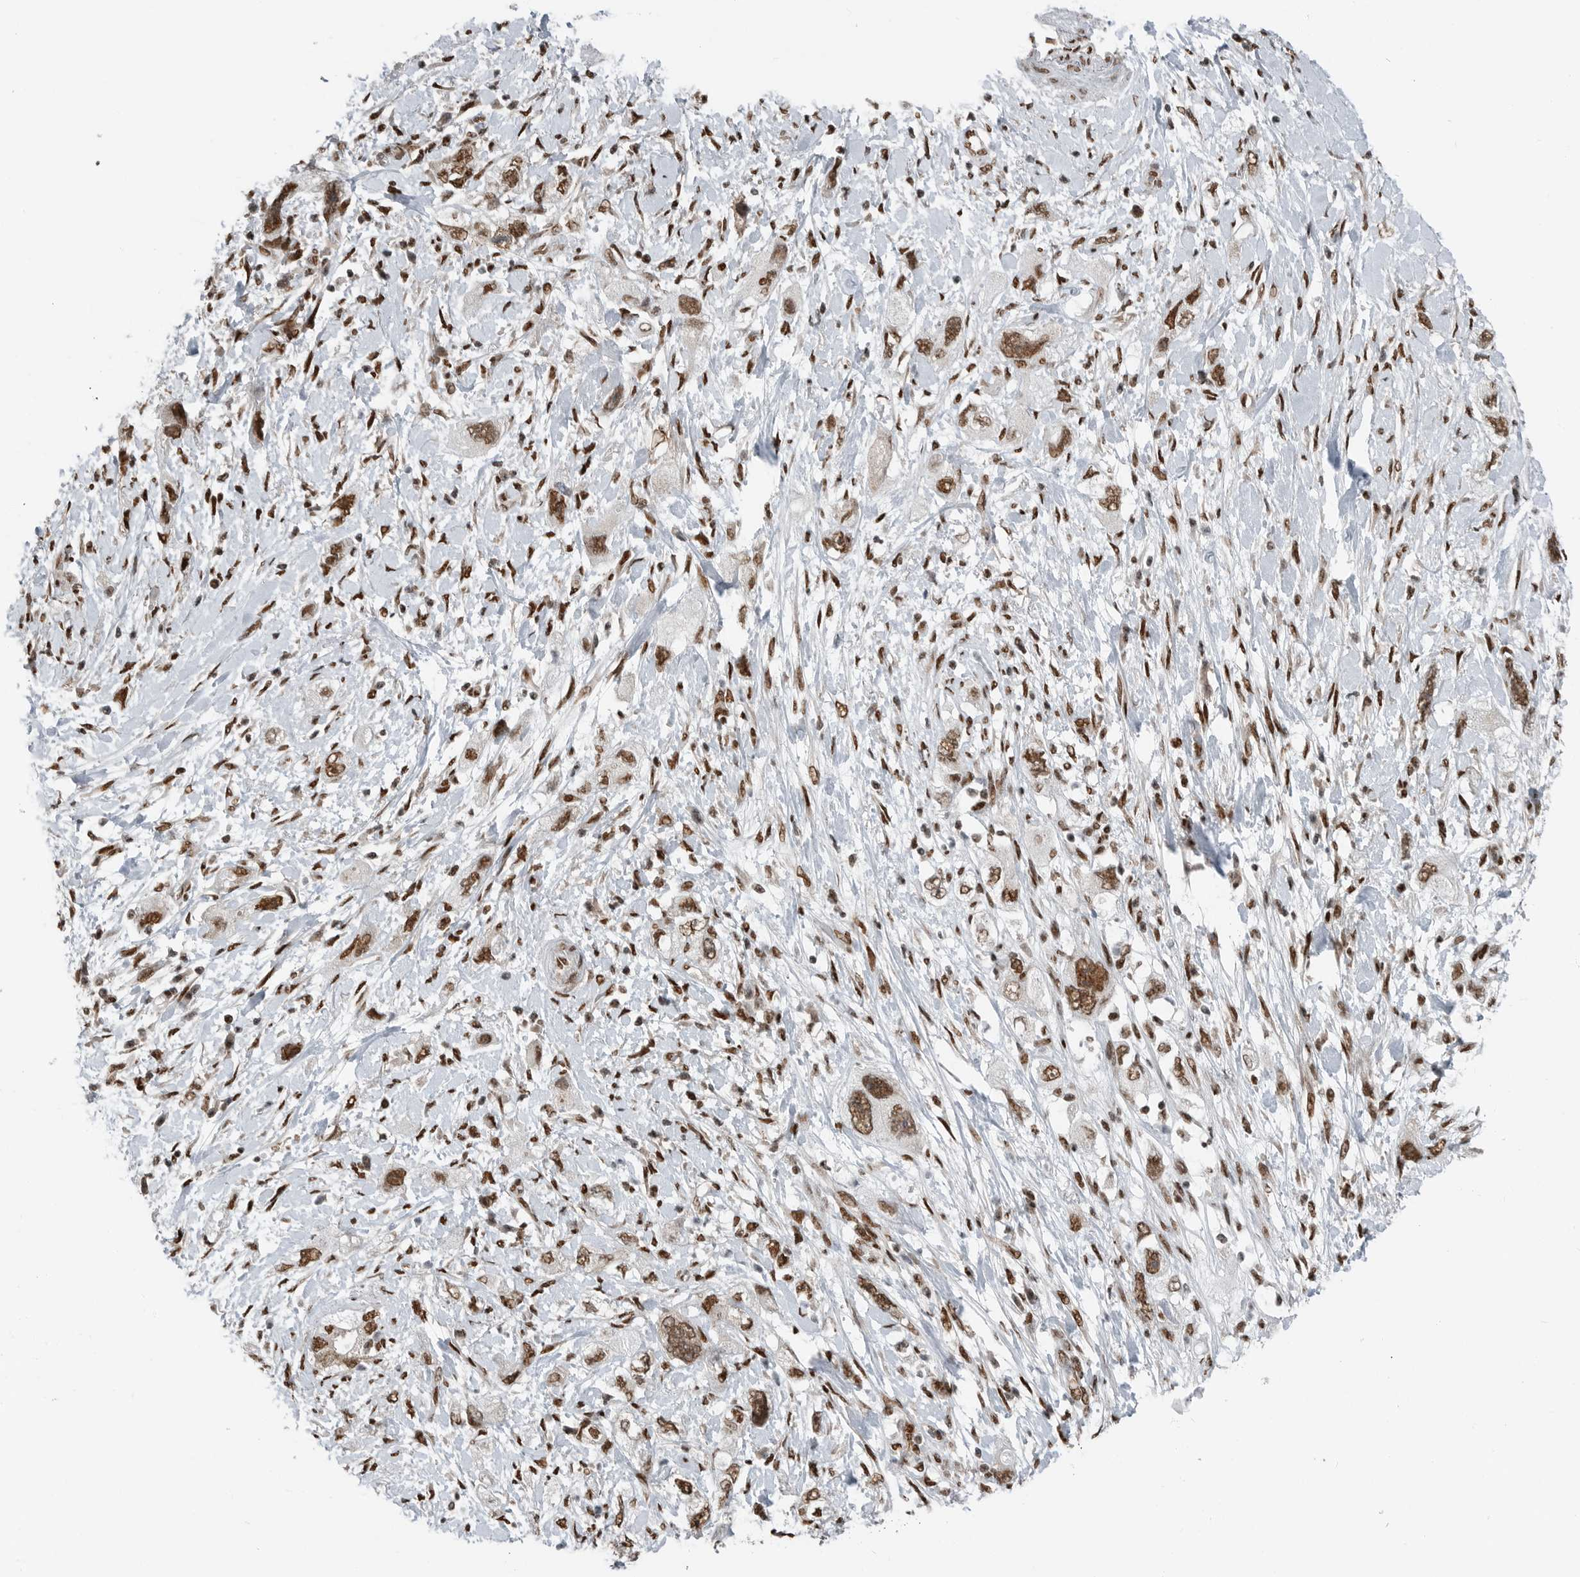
{"staining": {"intensity": "moderate", "quantity": ">75%", "location": "nuclear"}, "tissue": "pancreatic cancer", "cell_type": "Tumor cells", "image_type": "cancer", "snomed": [{"axis": "morphology", "description": "Adenocarcinoma, NOS"}, {"axis": "topography", "description": "Pancreas"}], "caption": "The micrograph demonstrates staining of pancreatic adenocarcinoma, revealing moderate nuclear protein positivity (brown color) within tumor cells.", "gene": "BLZF1", "patient": {"sex": "female", "age": 73}}